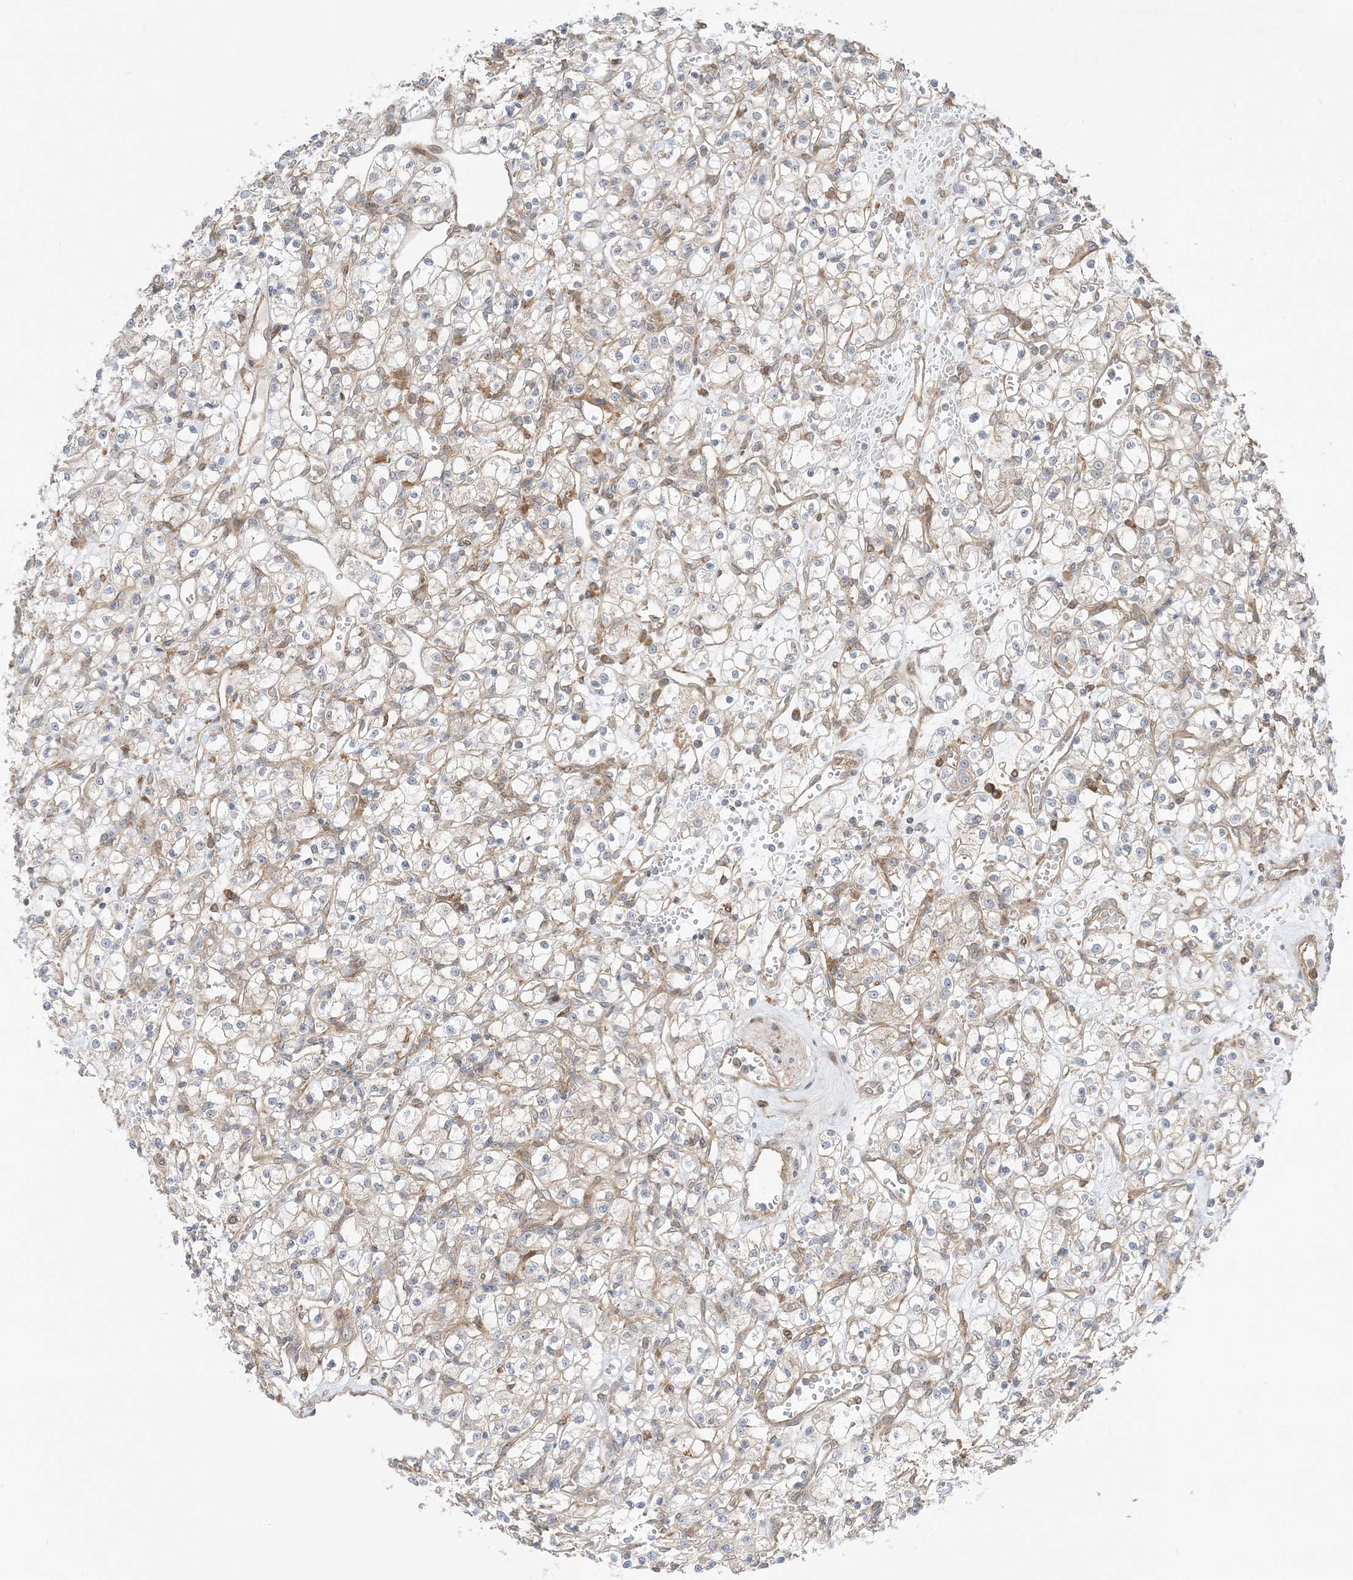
{"staining": {"intensity": "weak", "quantity": "<25%", "location": "cytoplasmic/membranous"}, "tissue": "renal cancer", "cell_type": "Tumor cells", "image_type": "cancer", "snomed": [{"axis": "morphology", "description": "Adenocarcinoma, NOS"}, {"axis": "topography", "description": "Kidney"}], "caption": "An immunohistochemistry (IHC) histopathology image of renal cancer is shown. There is no staining in tumor cells of renal cancer.", "gene": "SCARF2", "patient": {"sex": "female", "age": 59}}